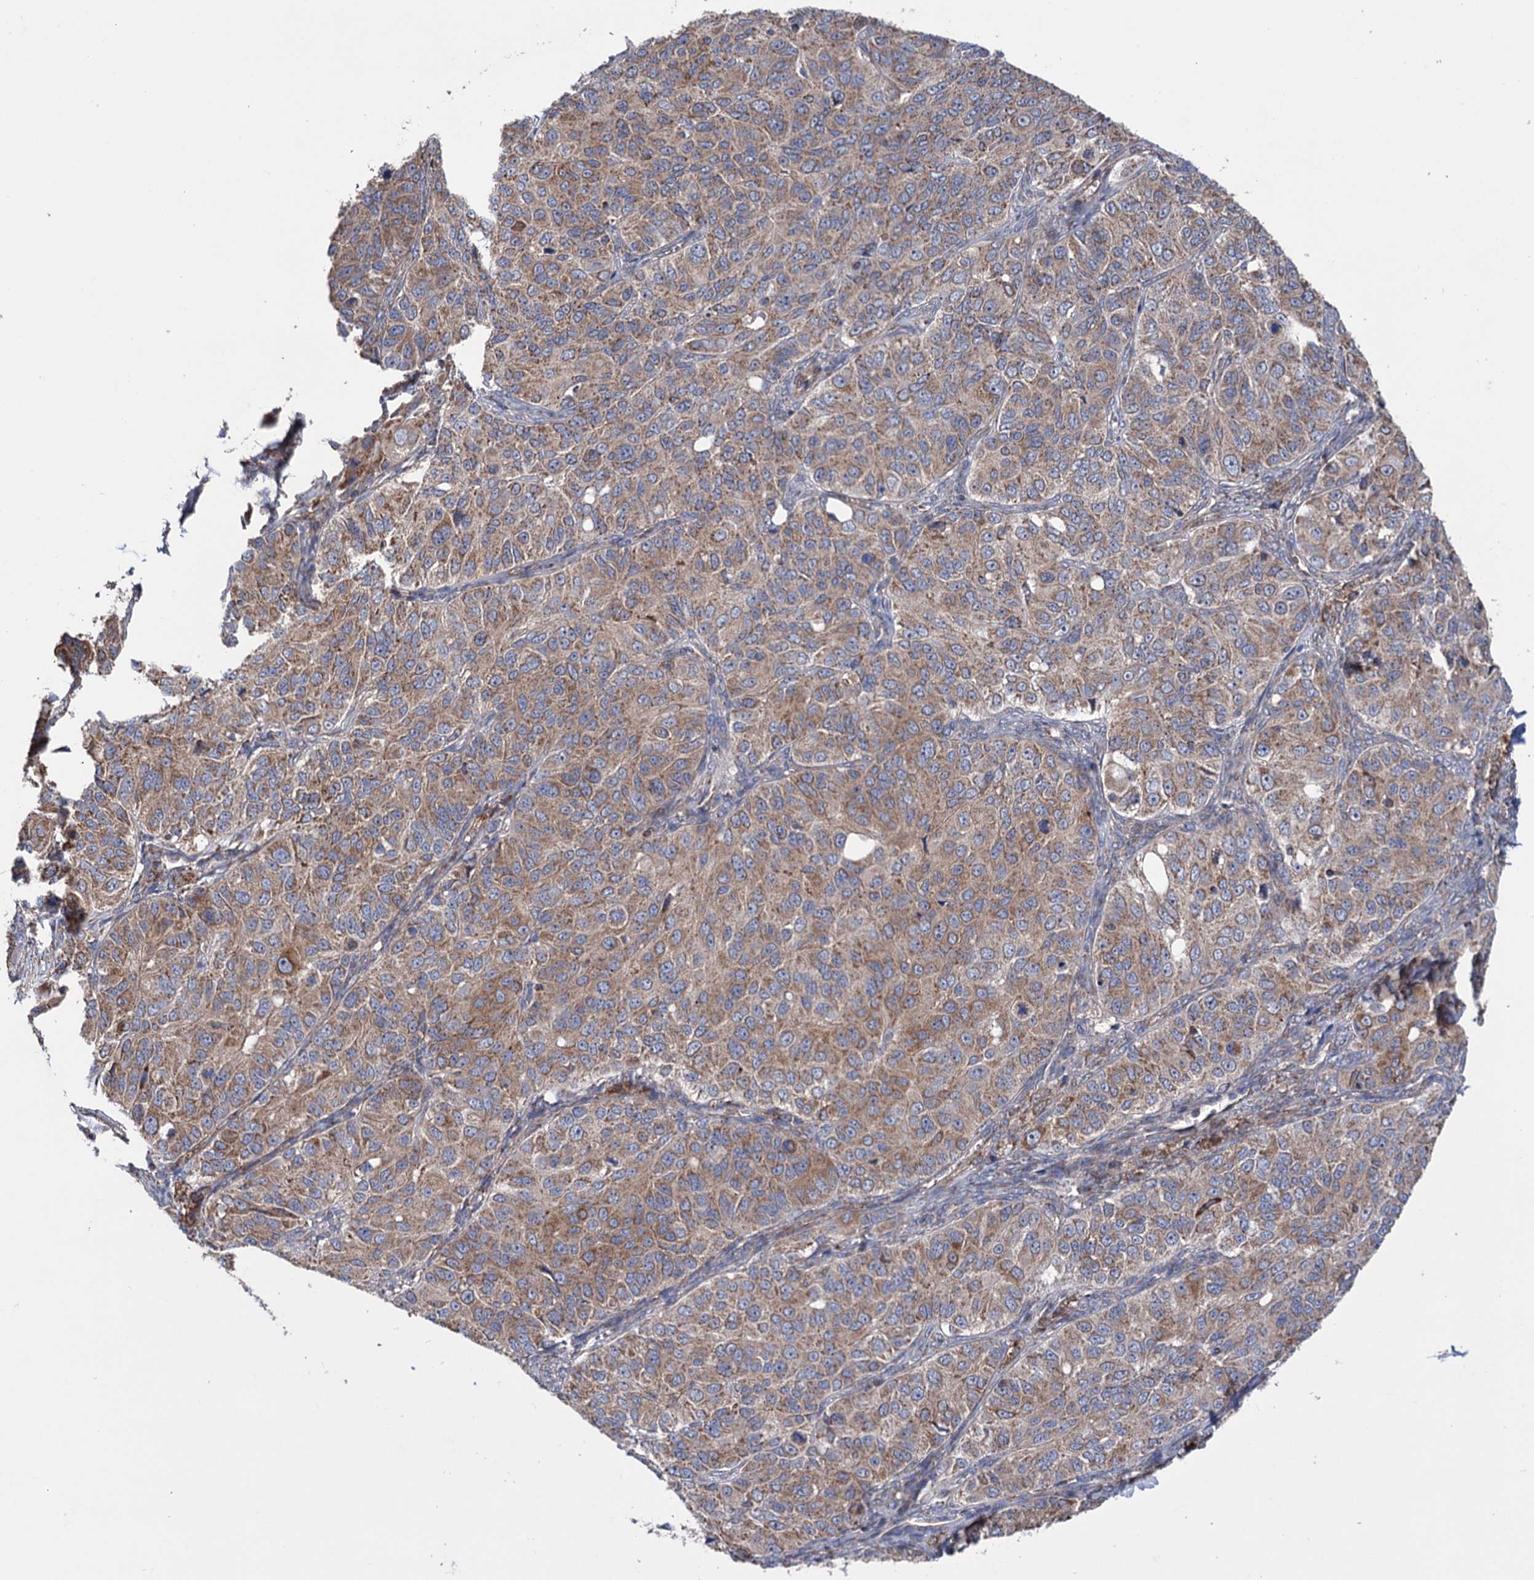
{"staining": {"intensity": "moderate", "quantity": ">75%", "location": "cytoplasmic/membranous"}, "tissue": "ovarian cancer", "cell_type": "Tumor cells", "image_type": "cancer", "snomed": [{"axis": "morphology", "description": "Carcinoma, endometroid"}, {"axis": "topography", "description": "Ovary"}], "caption": "Tumor cells demonstrate medium levels of moderate cytoplasmic/membranous staining in about >75% of cells in human ovarian endometroid carcinoma. Nuclei are stained in blue.", "gene": "SUCLA2", "patient": {"sex": "female", "age": 51}}